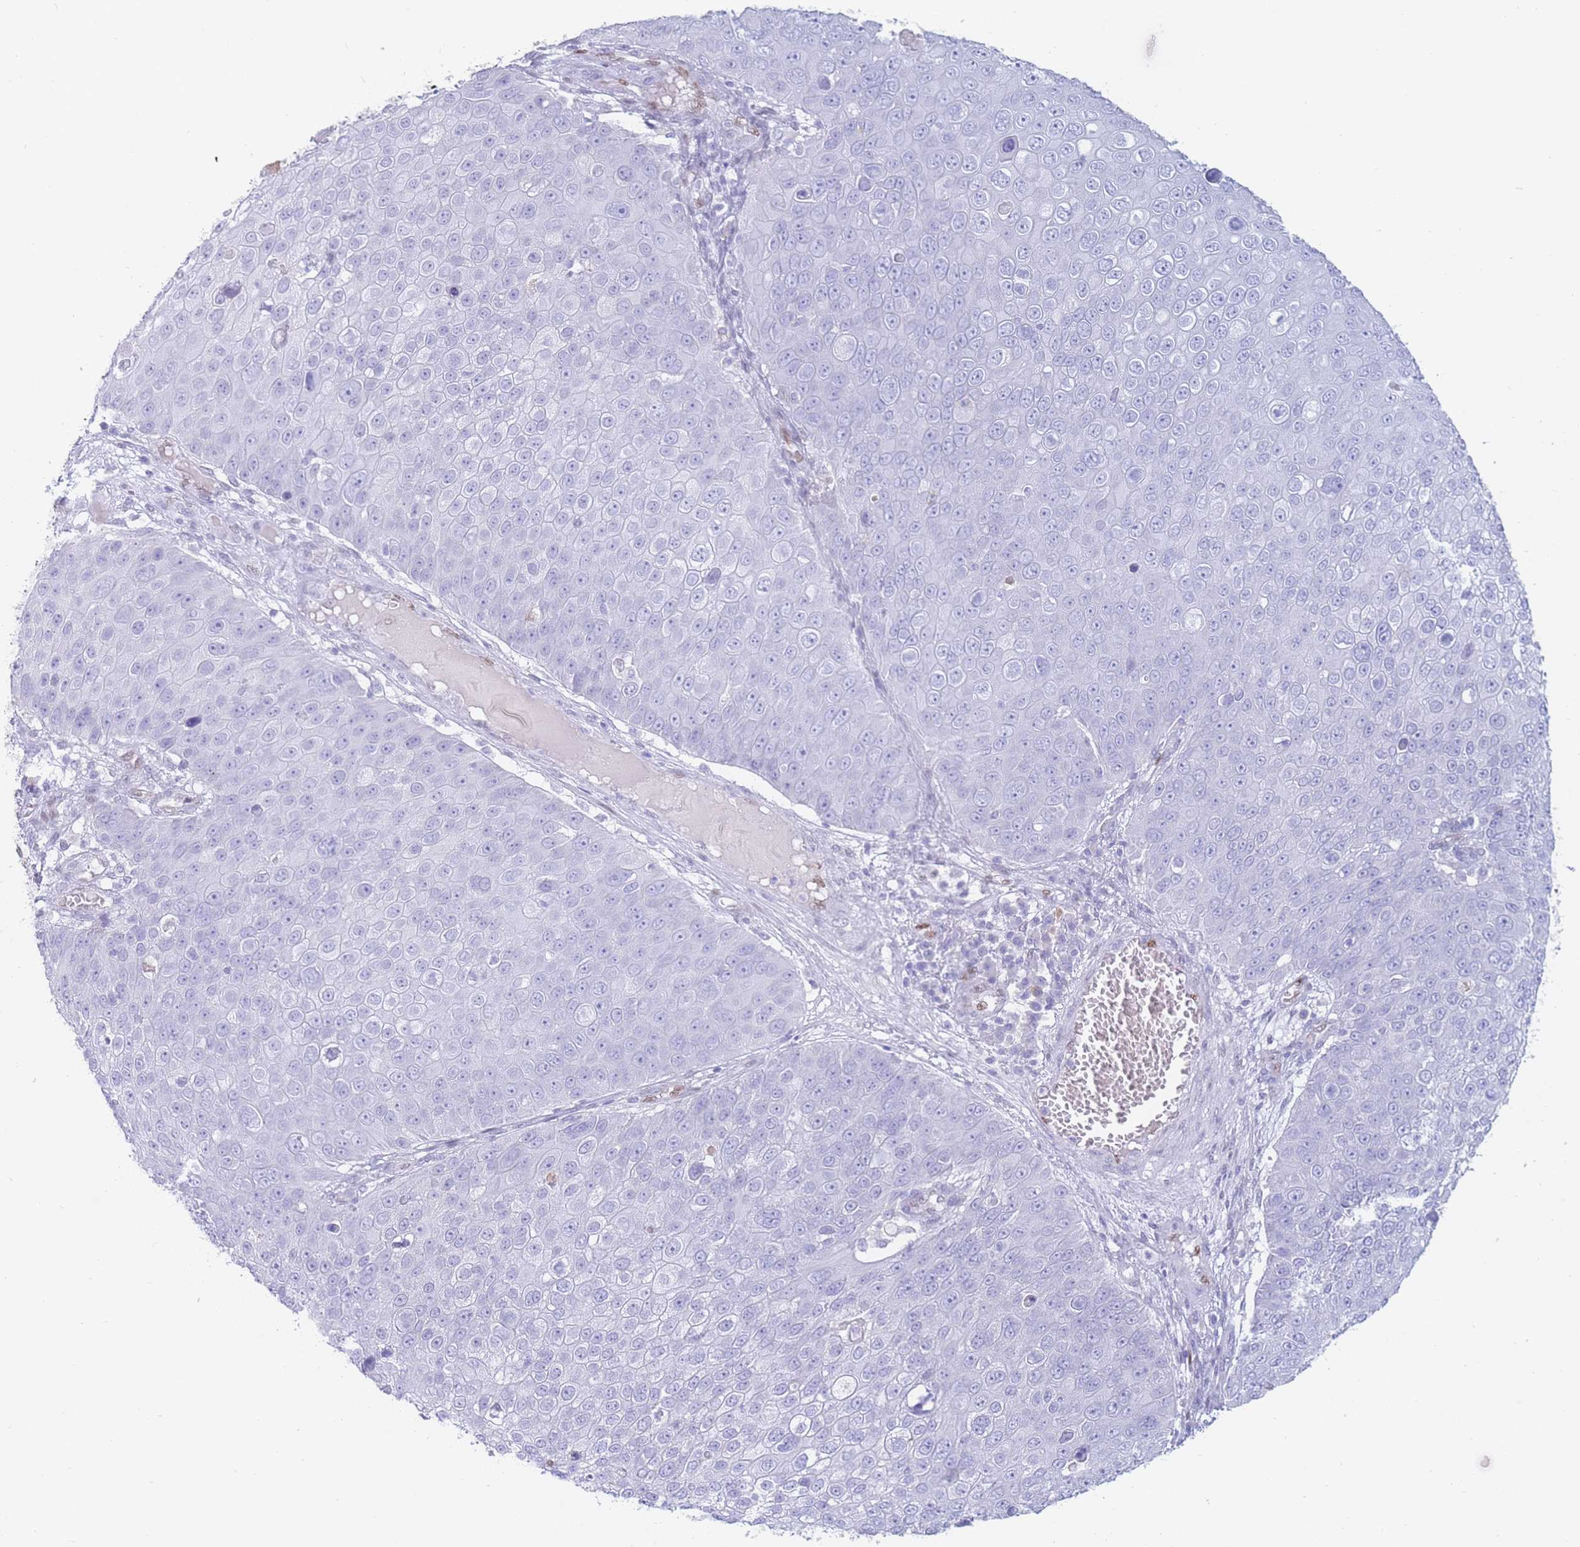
{"staining": {"intensity": "negative", "quantity": "none", "location": "none"}, "tissue": "skin cancer", "cell_type": "Tumor cells", "image_type": "cancer", "snomed": [{"axis": "morphology", "description": "Squamous cell carcinoma, NOS"}, {"axis": "topography", "description": "Skin"}], "caption": "Tumor cells show no significant protein staining in skin squamous cell carcinoma.", "gene": "PSMB5", "patient": {"sex": "male", "age": 71}}